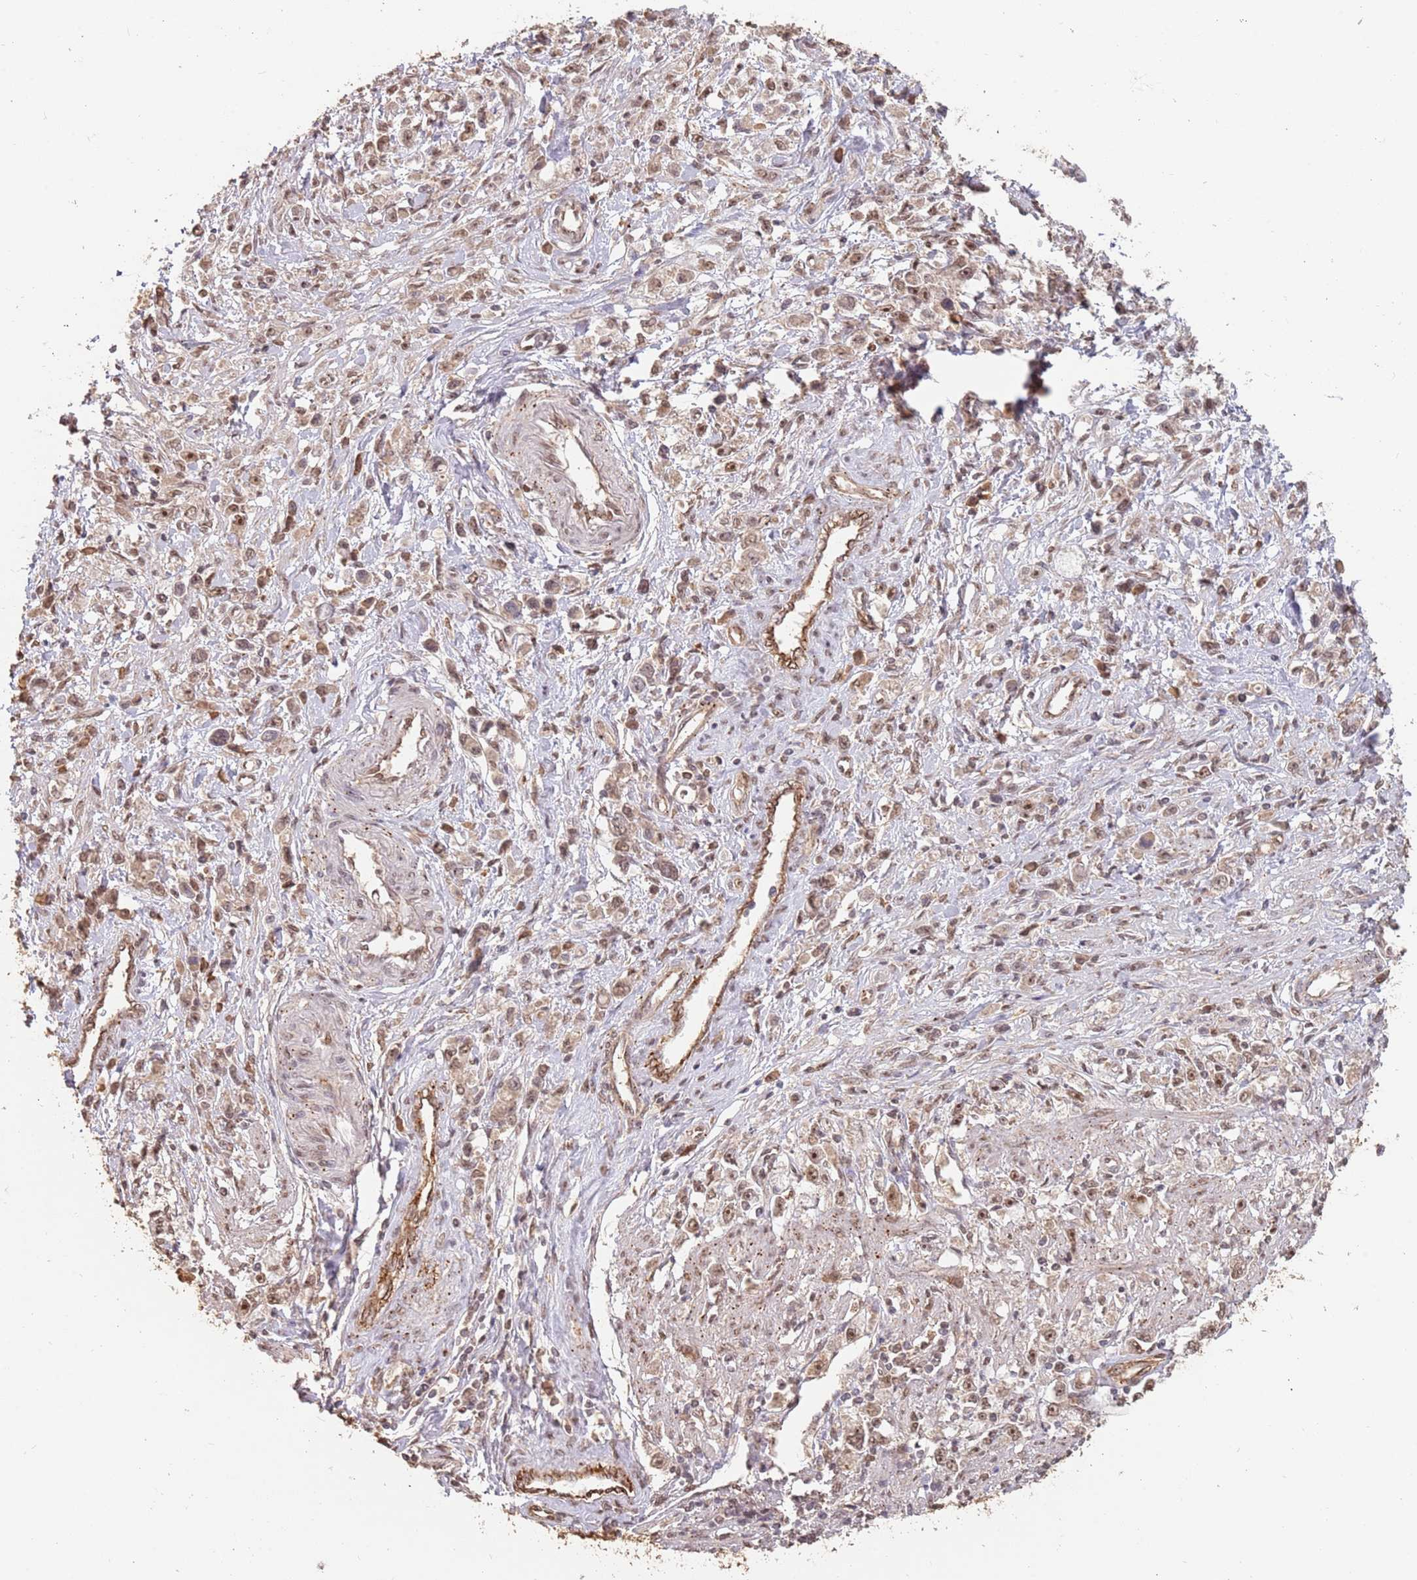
{"staining": {"intensity": "moderate", "quantity": ">75%", "location": "nuclear"}, "tissue": "stomach cancer", "cell_type": "Tumor cells", "image_type": "cancer", "snomed": [{"axis": "morphology", "description": "Adenocarcinoma, NOS"}, {"axis": "topography", "description": "Stomach"}], "caption": "There is medium levels of moderate nuclear expression in tumor cells of adenocarcinoma (stomach), as demonstrated by immunohistochemical staining (brown color).", "gene": "RFXANK", "patient": {"sex": "female", "age": 59}}